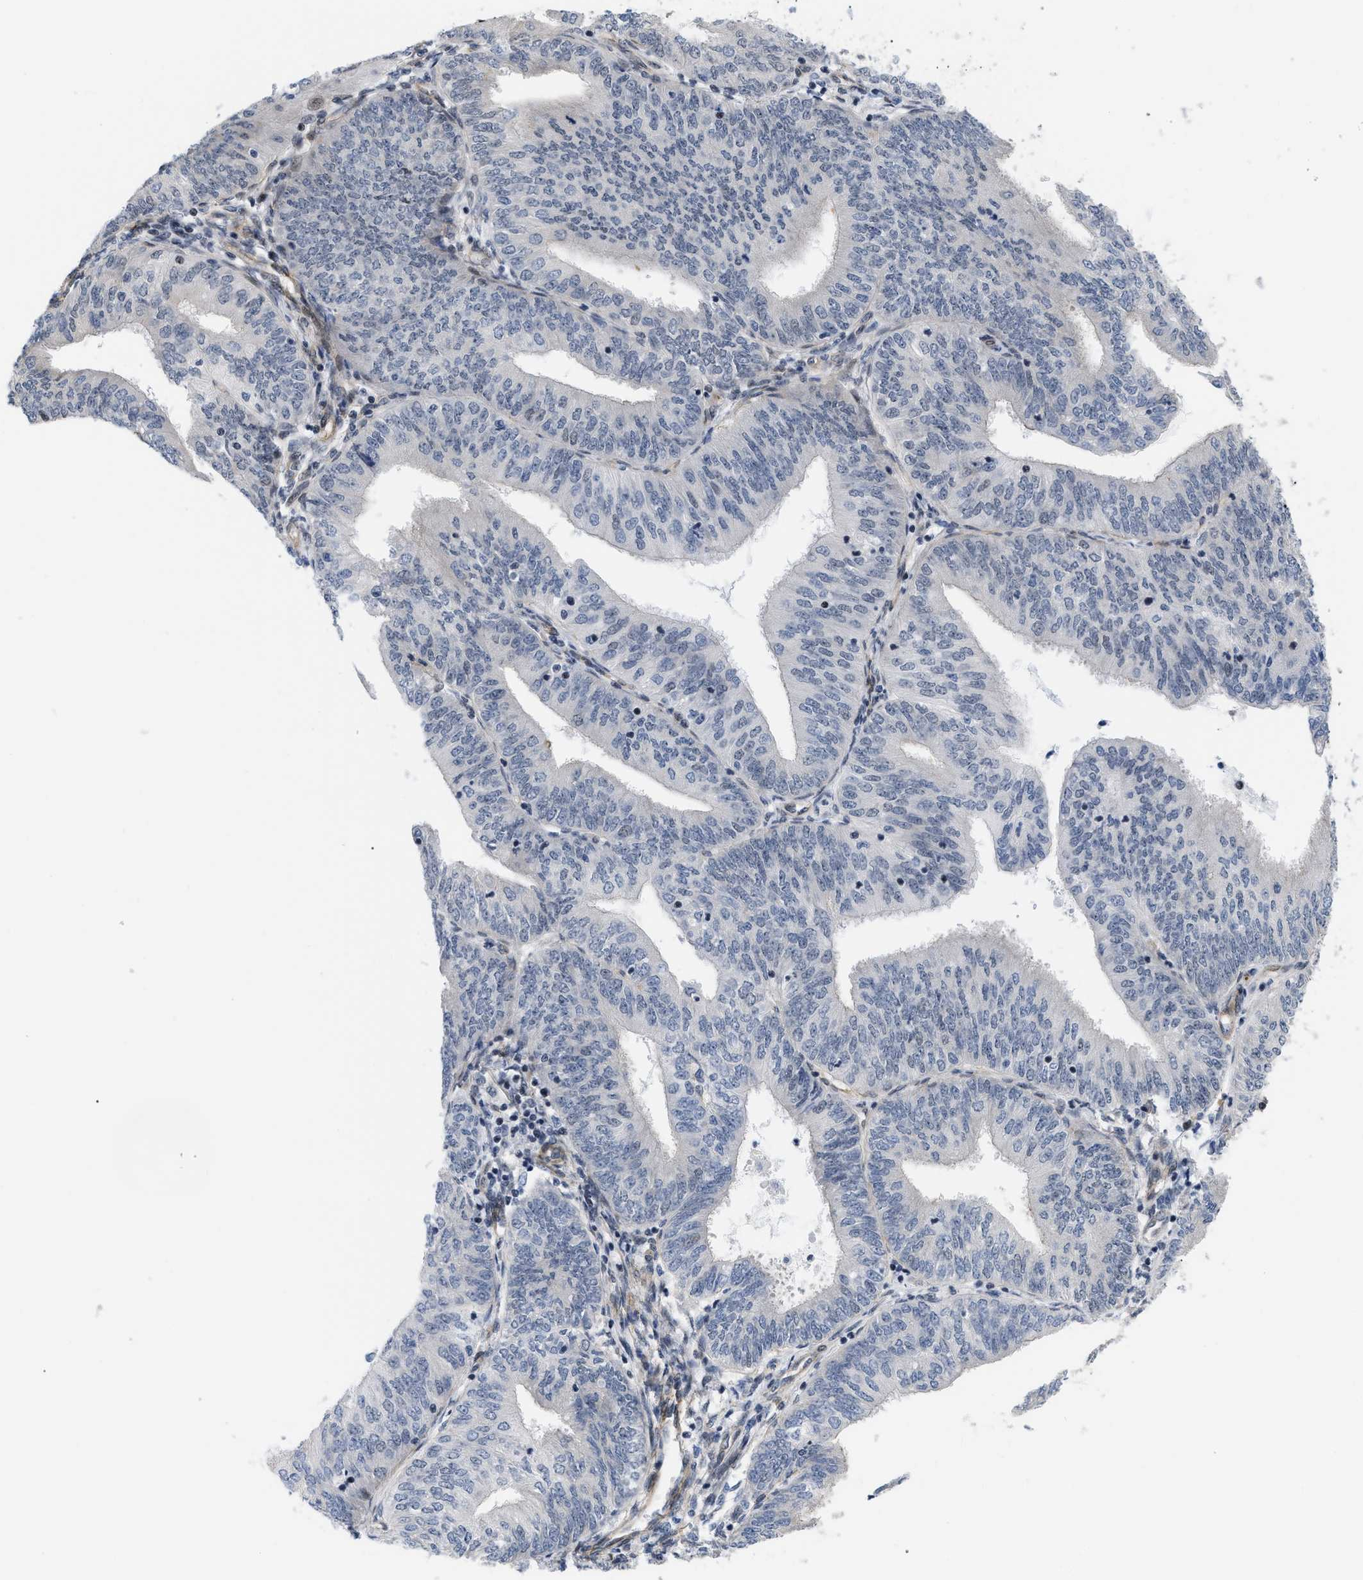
{"staining": {"intensity": "negative", "quantity": "none", "location": "none"}, "tissue": "endometrial cancer", "cell_type": "Tumor cells", "image_type": "cancer", "snomed": [{"axis": "morphology", "description": "Adenocarcinoma, NOS"}, {"axis": "topography", "description": "Endometrium"}], "caption": "Photomicrograph shows no protein expression in tumor cells of endometrial adenocarcinoma tissue.", "gene": "GPRASP2", "patient": {"sex": "female", "age": 58}}